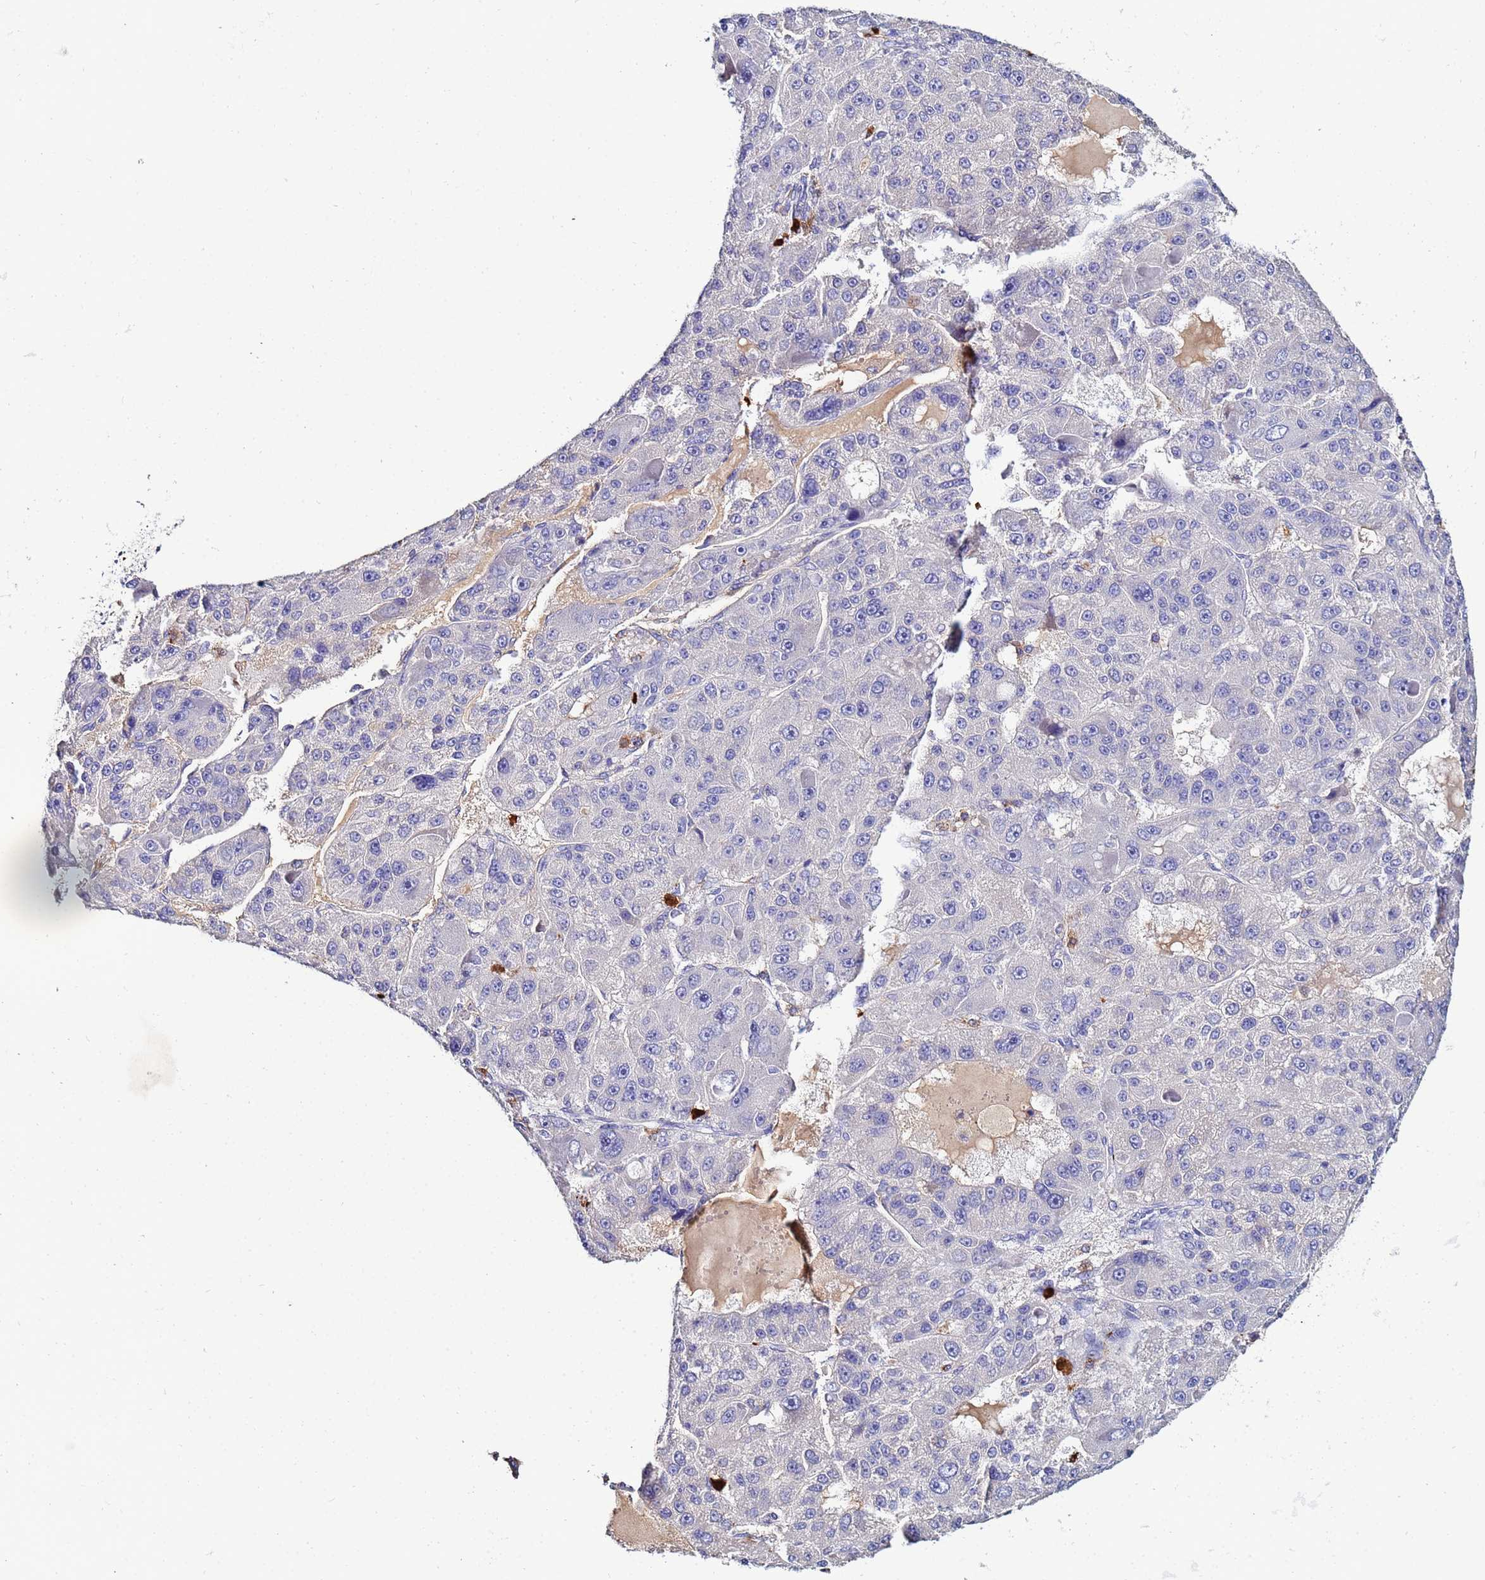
{"staining": {"intensity": "negative", "quantity": "none", "location": "none"}, "tissue": "liver cancer", "cell_type": "Tumor cells", "image_type": "cancer", "snomed": [{"axis": "morphology", "description": "Carcinoma, Hepatocellular, NOS"}, {"axis": "topography", "description": "Liver"}], "caption": "Immunohistochemistry (IHC) histopathology image of liver cancer stained for a protein (brown), which displays no positivity in tumor cells. (Stains: DAB (3,3'-diaminobenzidine) immunohistochemistry with hematoxylin counter stain, Microscopy: brightfield microscopy at high magnification).", "gene": "TUBAL3", "patient": {"sex": "male", "age": 76}}